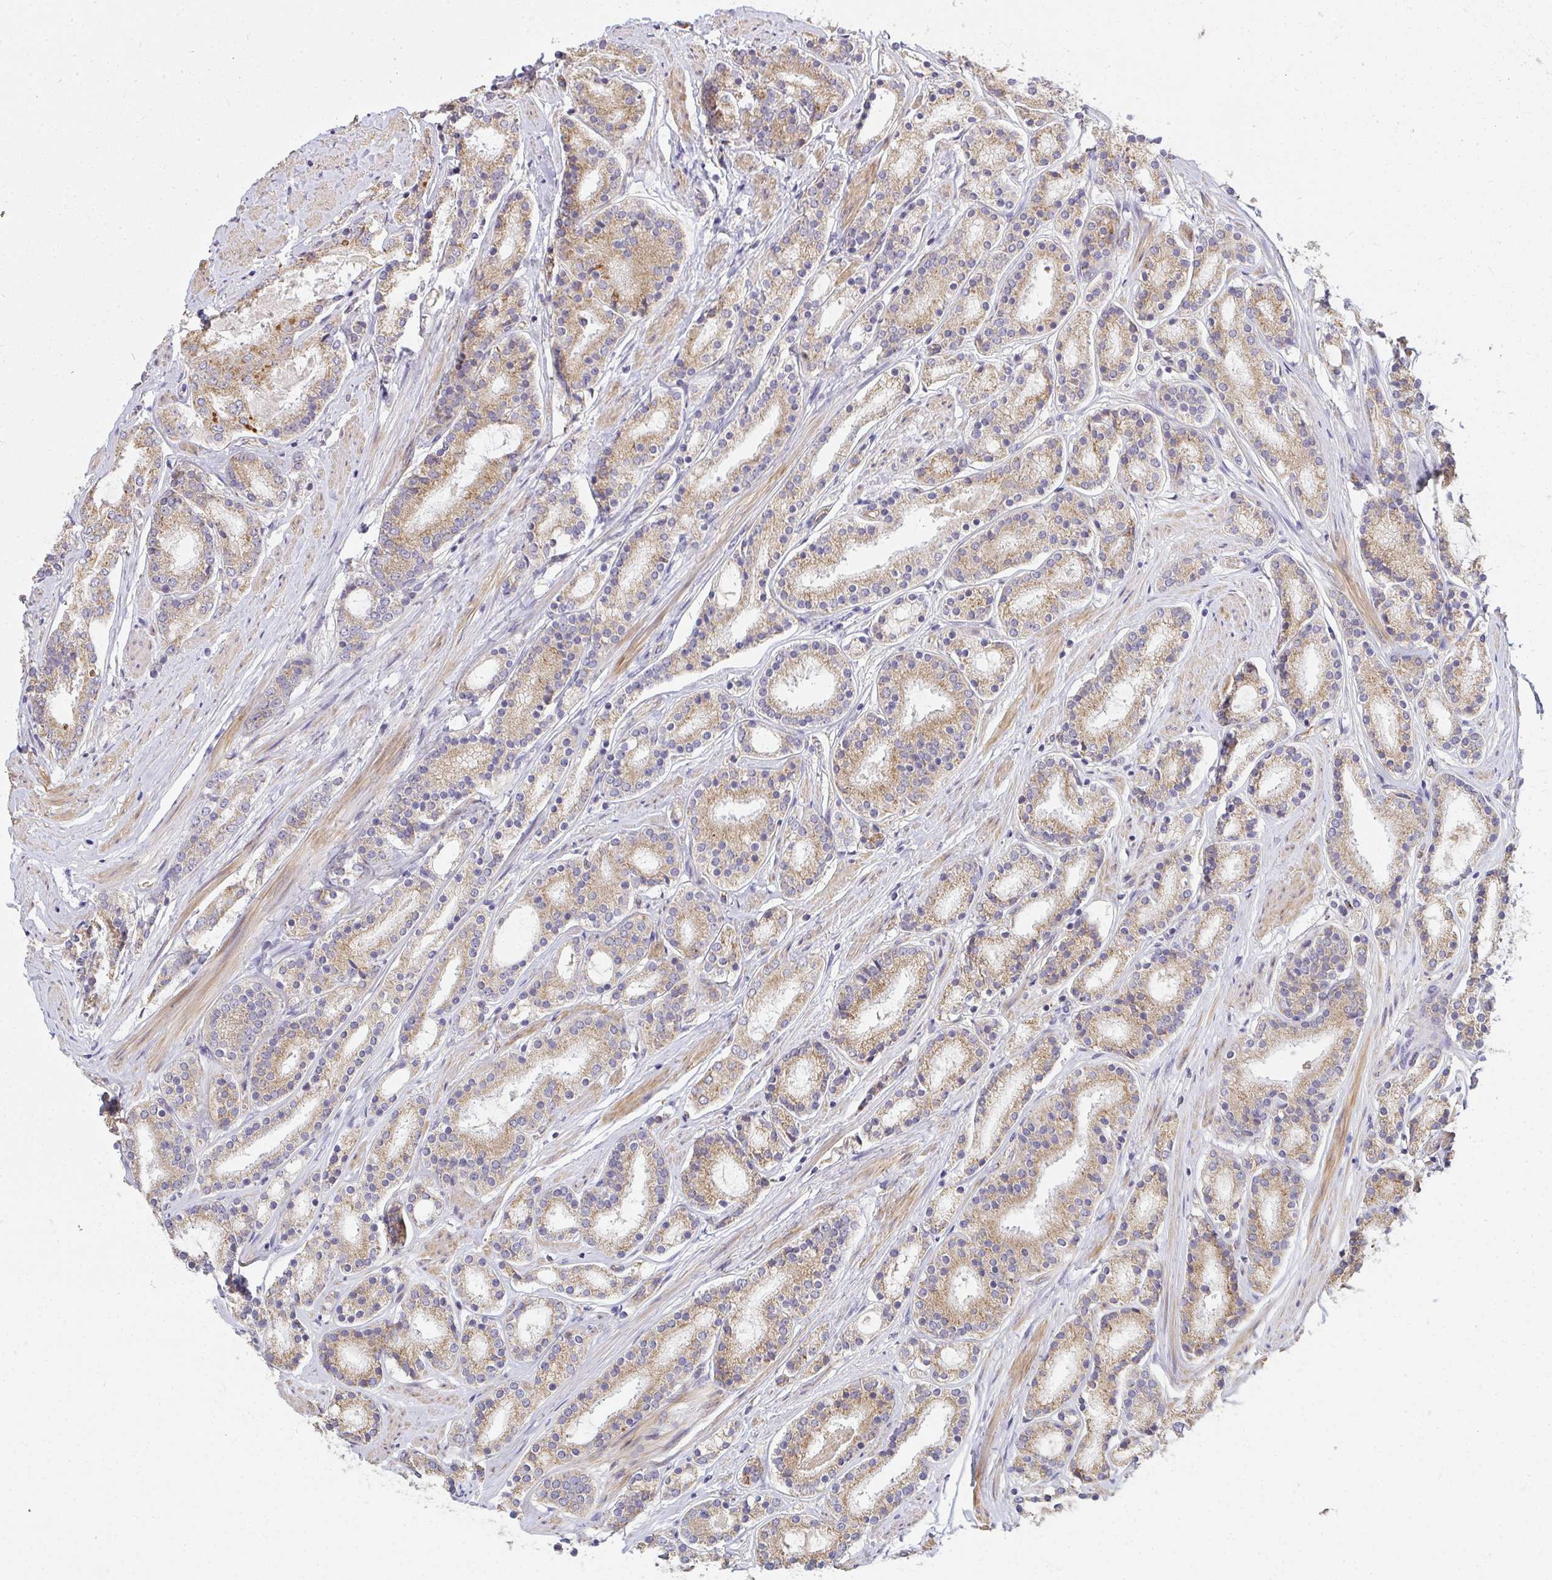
{"staining": {"intensity": "moderate", "quantity": ">75%", "location": "cytoplasmic/membranous"}, "tissue": "prostate cancer", "cell_type": "Tumor cells", "image_type": "cancer", "snomed": [{"axis": "morphology", "description": "Adenocarcinoma, High grade"}, {"axis": "topography", "description": "Prostate"}], "caption": "Protein analysis of high-grade adenocarcinoma (prostate) tissue exhibits moderate cytoplasmic/membranous positivity in approximately >75% of tumor cells. The protein is stained brown, and the nuclei are stained in blue (DAB IHC with brightfield microscopy, high magnification).", "gene": "B4GALT6", "patient": {"sex": "male", "age": 63}}